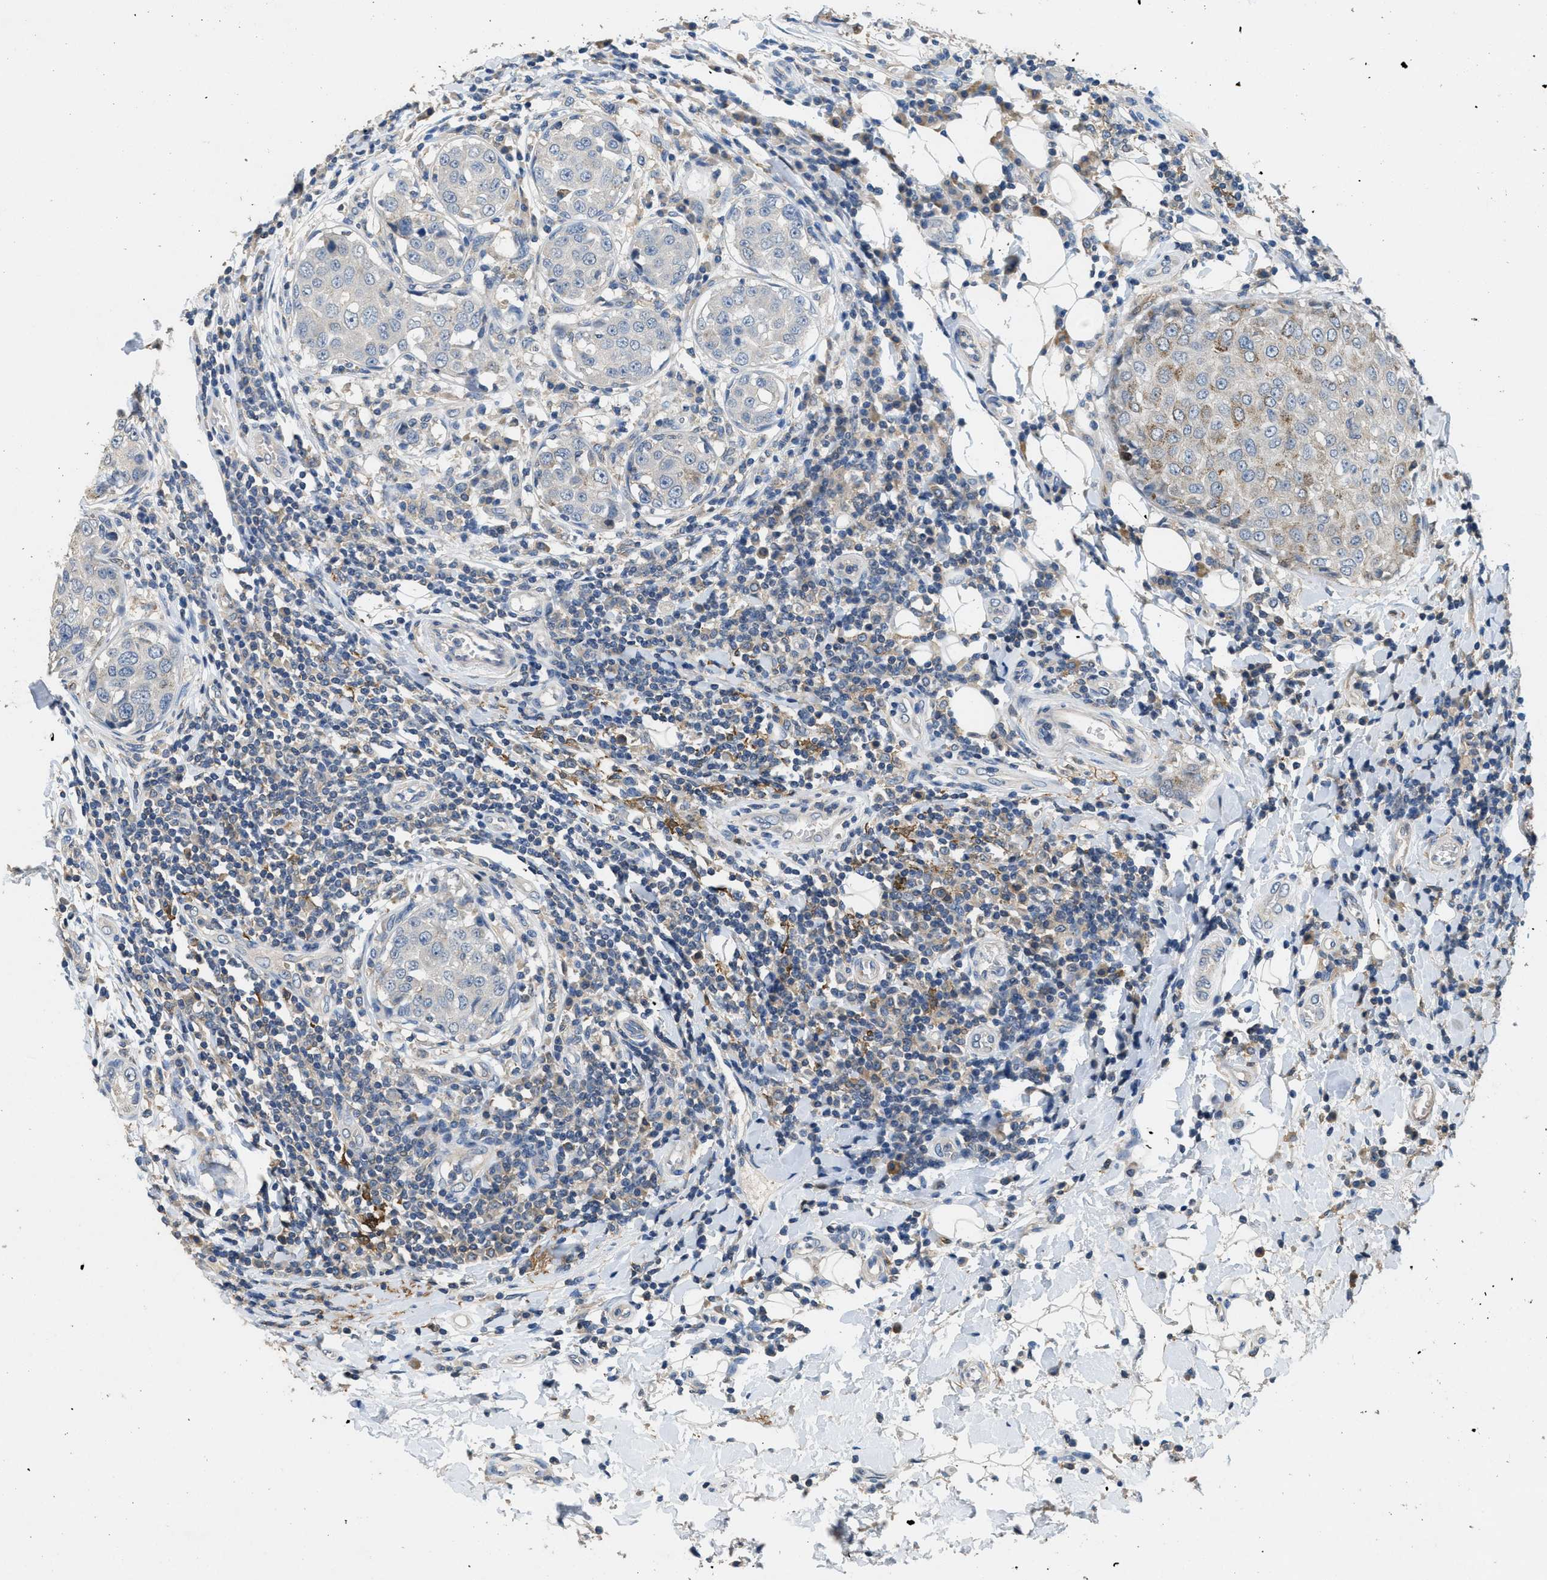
{"staining": {"intensity": "moderate", "quantity": "25%-75%", "location": "cytoplasmic/membranous"}, "tissue": "breast cancer", "cell_type": "Tumor cells", "image_type": "cancer", "snomed": [{"axis": "morphology", "description": "Duct carcinoma"}, {"axis": "topography", "description": "Breast"}], "caption": "Brown immunohistochemical staining in human infiltrating ductal carcinoma (breast) demonstrates moderate cytoplasmic/membranous positivity in about 25%-75% of tumor cells.", "gene": "DGKE", "patient": {"sex": "female", "age": 27}}